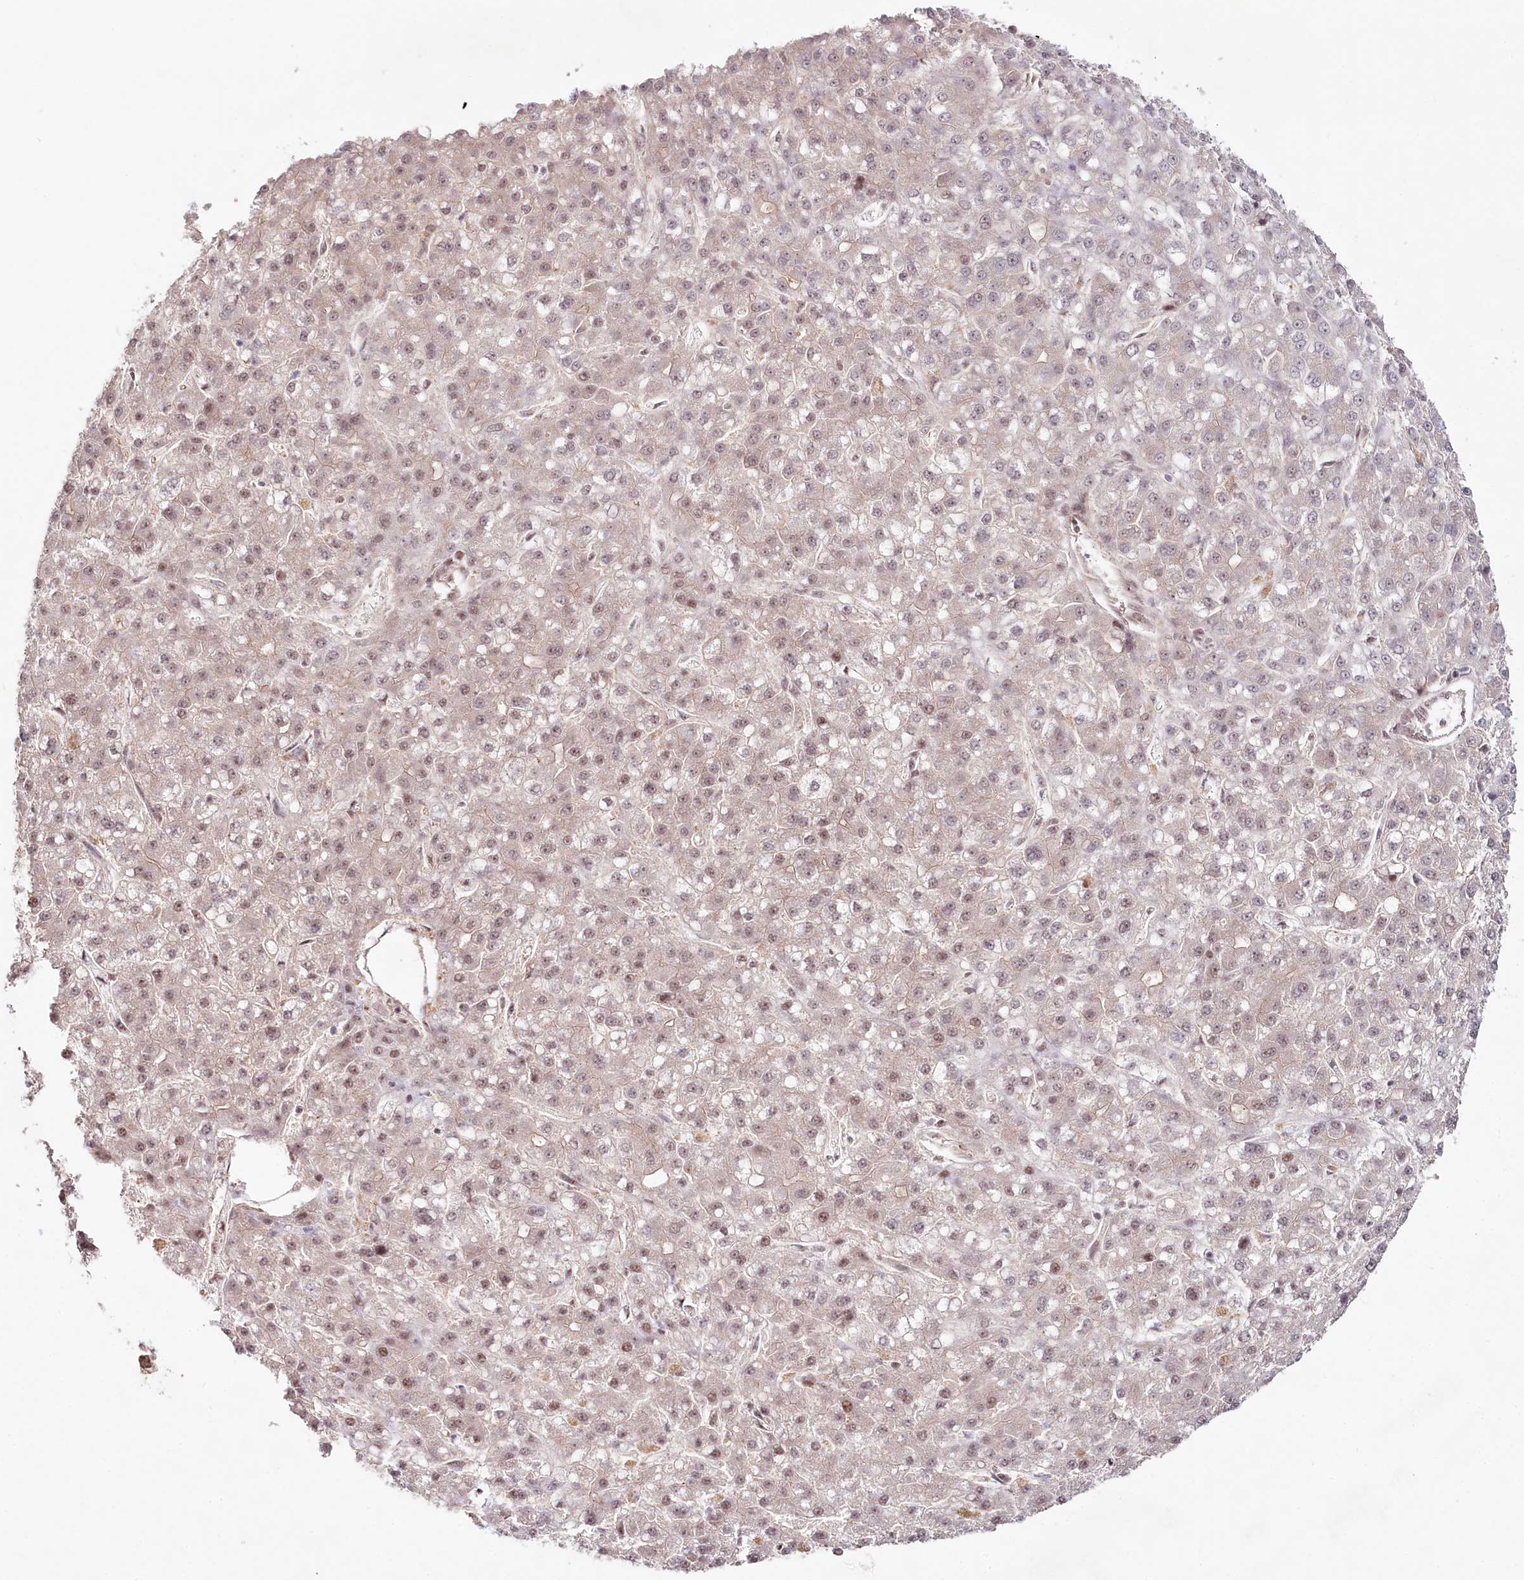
{"staining": {"intensity": "weak", "quantity": "25%-75%", "location": "nuclear"}, "tissue": "liver cancer", "cell_type": "Tumor cells", "image_type": "cancer", "snomed": [{"axis": "morphology", "description": "Carcinoma, Hepatocellular, NOS"}, {"axis": "topography", "description": "Liver"}], "caption": "Immunohistochemical staining of human hepatocellular carcinoma (liver) shows low levels of weak nuclear expression in approximately 25%-75% of tumor cells. (DAB (3,3'-diaminobenzidine) IHC with brightfield microscopy, high magnification).", "gene": "CCDC65", "patient": {"sex": "male", "age": 67}}